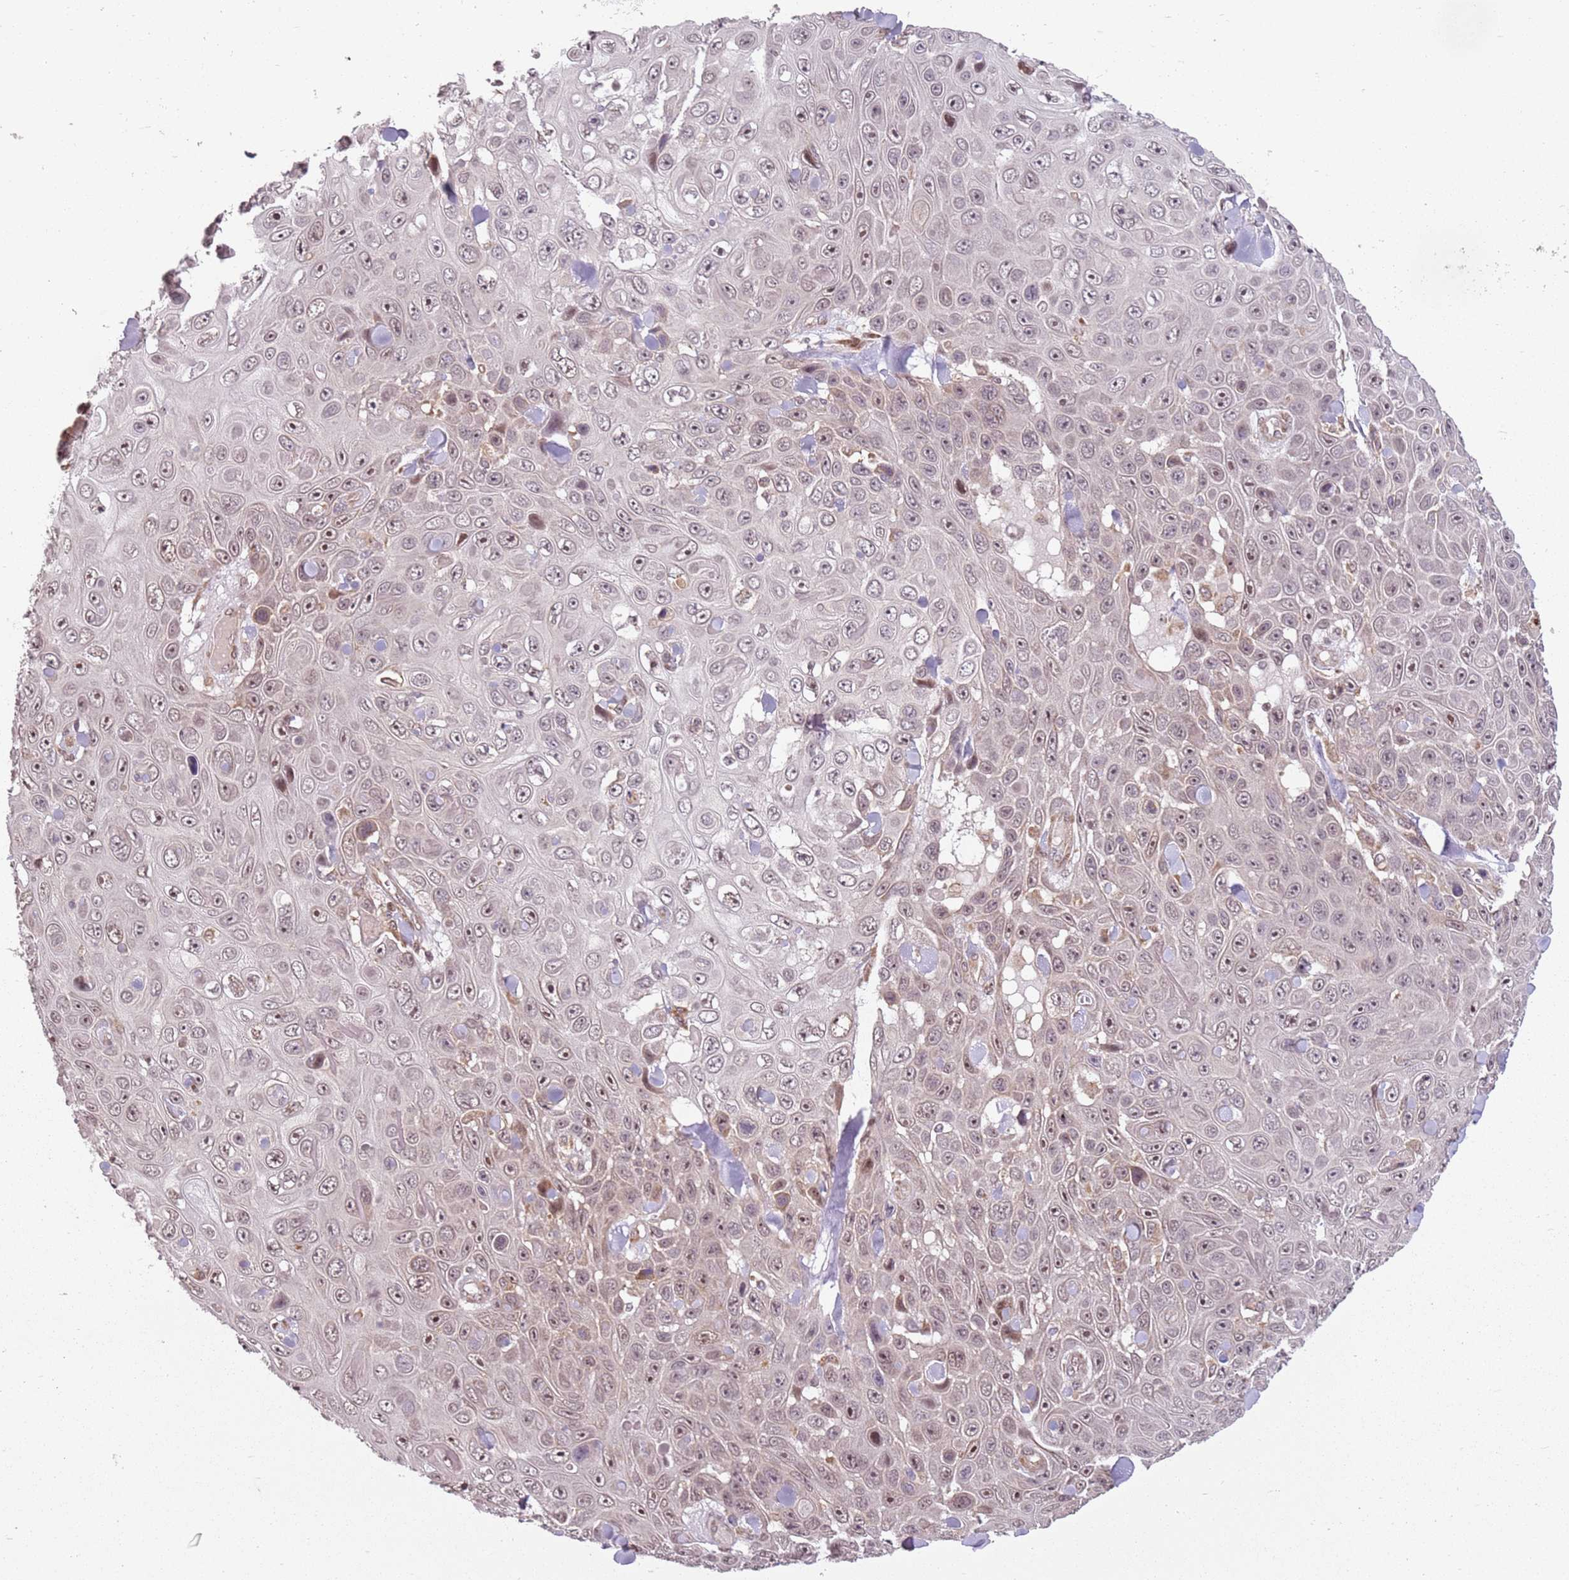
{"staining": {"intensity": "moderate", "quantity": ">75%", "location": "nuclear"}, "tissue": "skin cancer", "cell_type": "Tumor cells", "image_type": "cancer", "snomed": [{"axis": "morphology", "description": "Squamous cell carcinoma, NOS"}, {"axis": "topography", "description": "Skin"}], "caption": "DAB (3,3'-diaminobenzidine) immunohistochemical staining of human skin cancer shows moderate nuclear protein positivity in about >75% of tumor cells.", "gene": "CHURC1", "patient": {"sex": "male", "age": 82}}